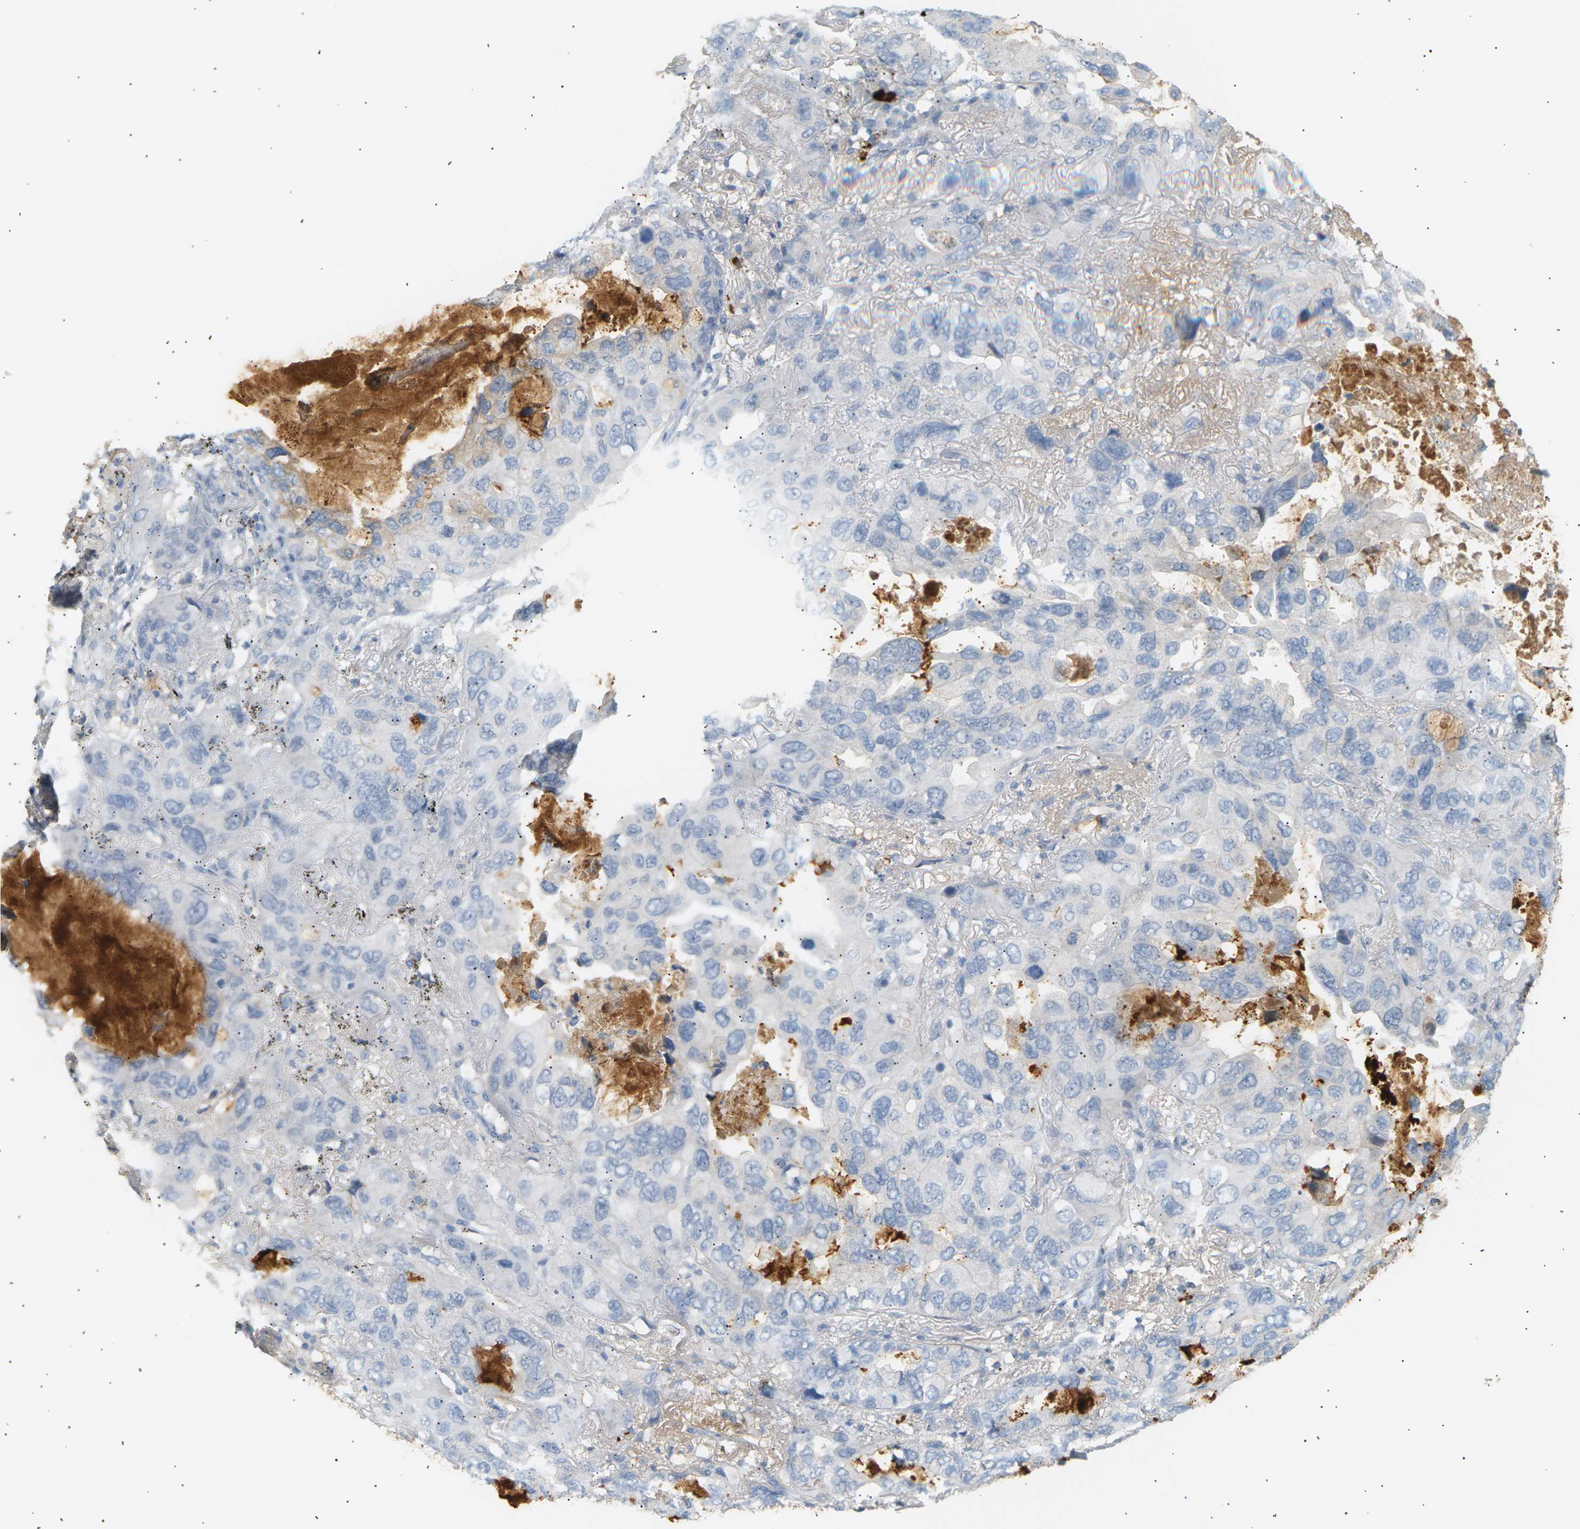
{"staining": {"intensity": "negative", "quantity": "none", "location": "none"}, "tissue": "lung cancer", "cell_type": "Tumor cells", "image_type": "cancer", "snomed": [{"axis": "morphology", "description": "Squamous cell carcinoma, NOS"}, {"axis": "topography", "description": "Lung"}], "caption": "This is an IHC micrograph of lung cancer. There is no positivity in tumor cells.", "gene": "IGLC3", "patient": {"sex": "female", "age": 73}}